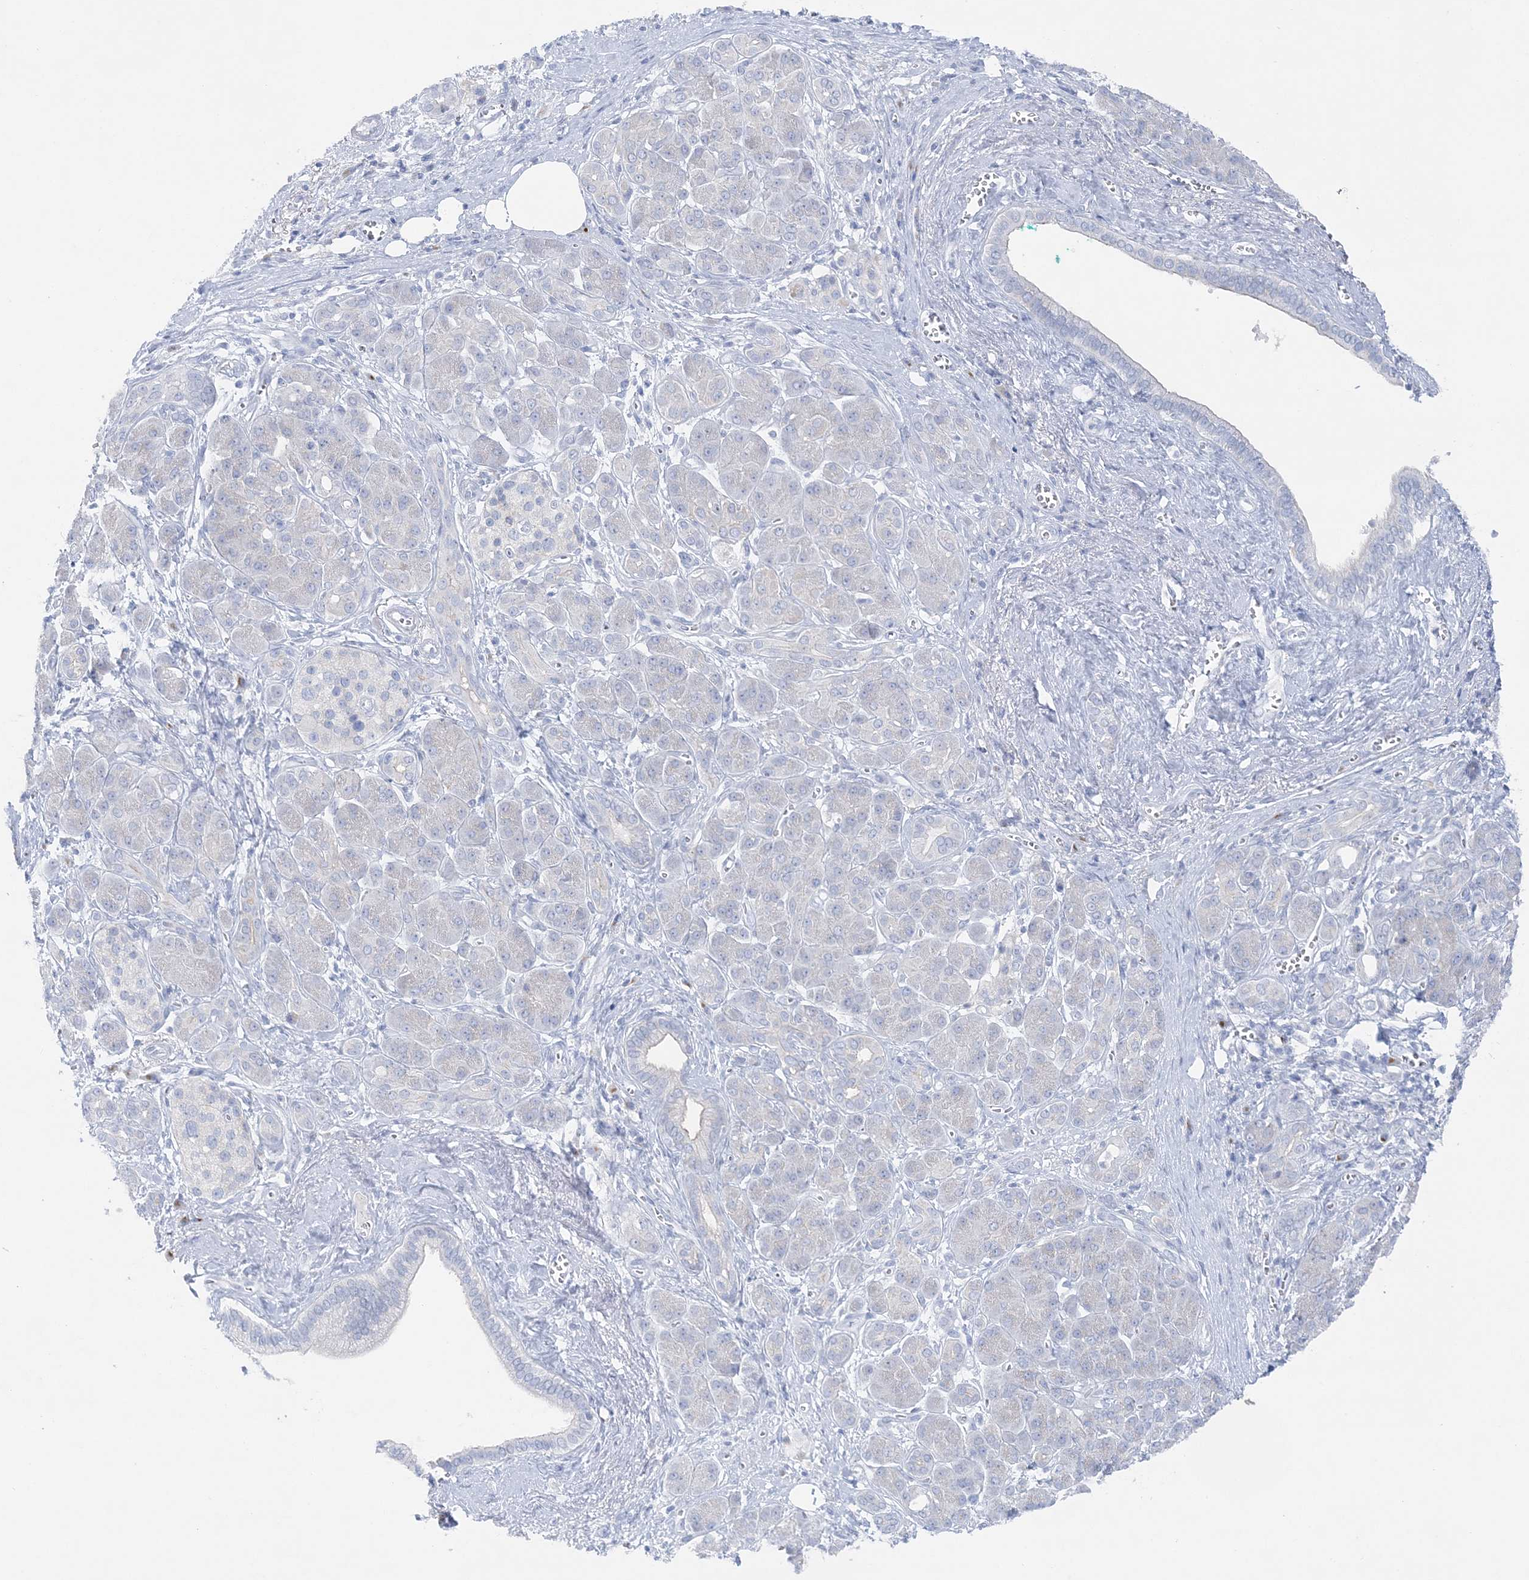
{"staining": {"intensity": "negative", "quantity": "none", "location": "none"}, "tissue": "pancreatic cancer", "cell_type": "Tumor cells", "image_type": "cancer", "snomed": [{"axis": "morphology", "description": "Adenocarcinoma, NOS"}, {"axis": "topography", "description": "Pancreas"}], "caption": "Immunohistochemistry (IHC) histopathology image of human pancreatic cancer (adenocarcinoma) stained for a protein (brown), which demonstrates no positivity in tumor cells.", "gene": "SLC5A6", "patient": {"sex": "male", "age": 78}}